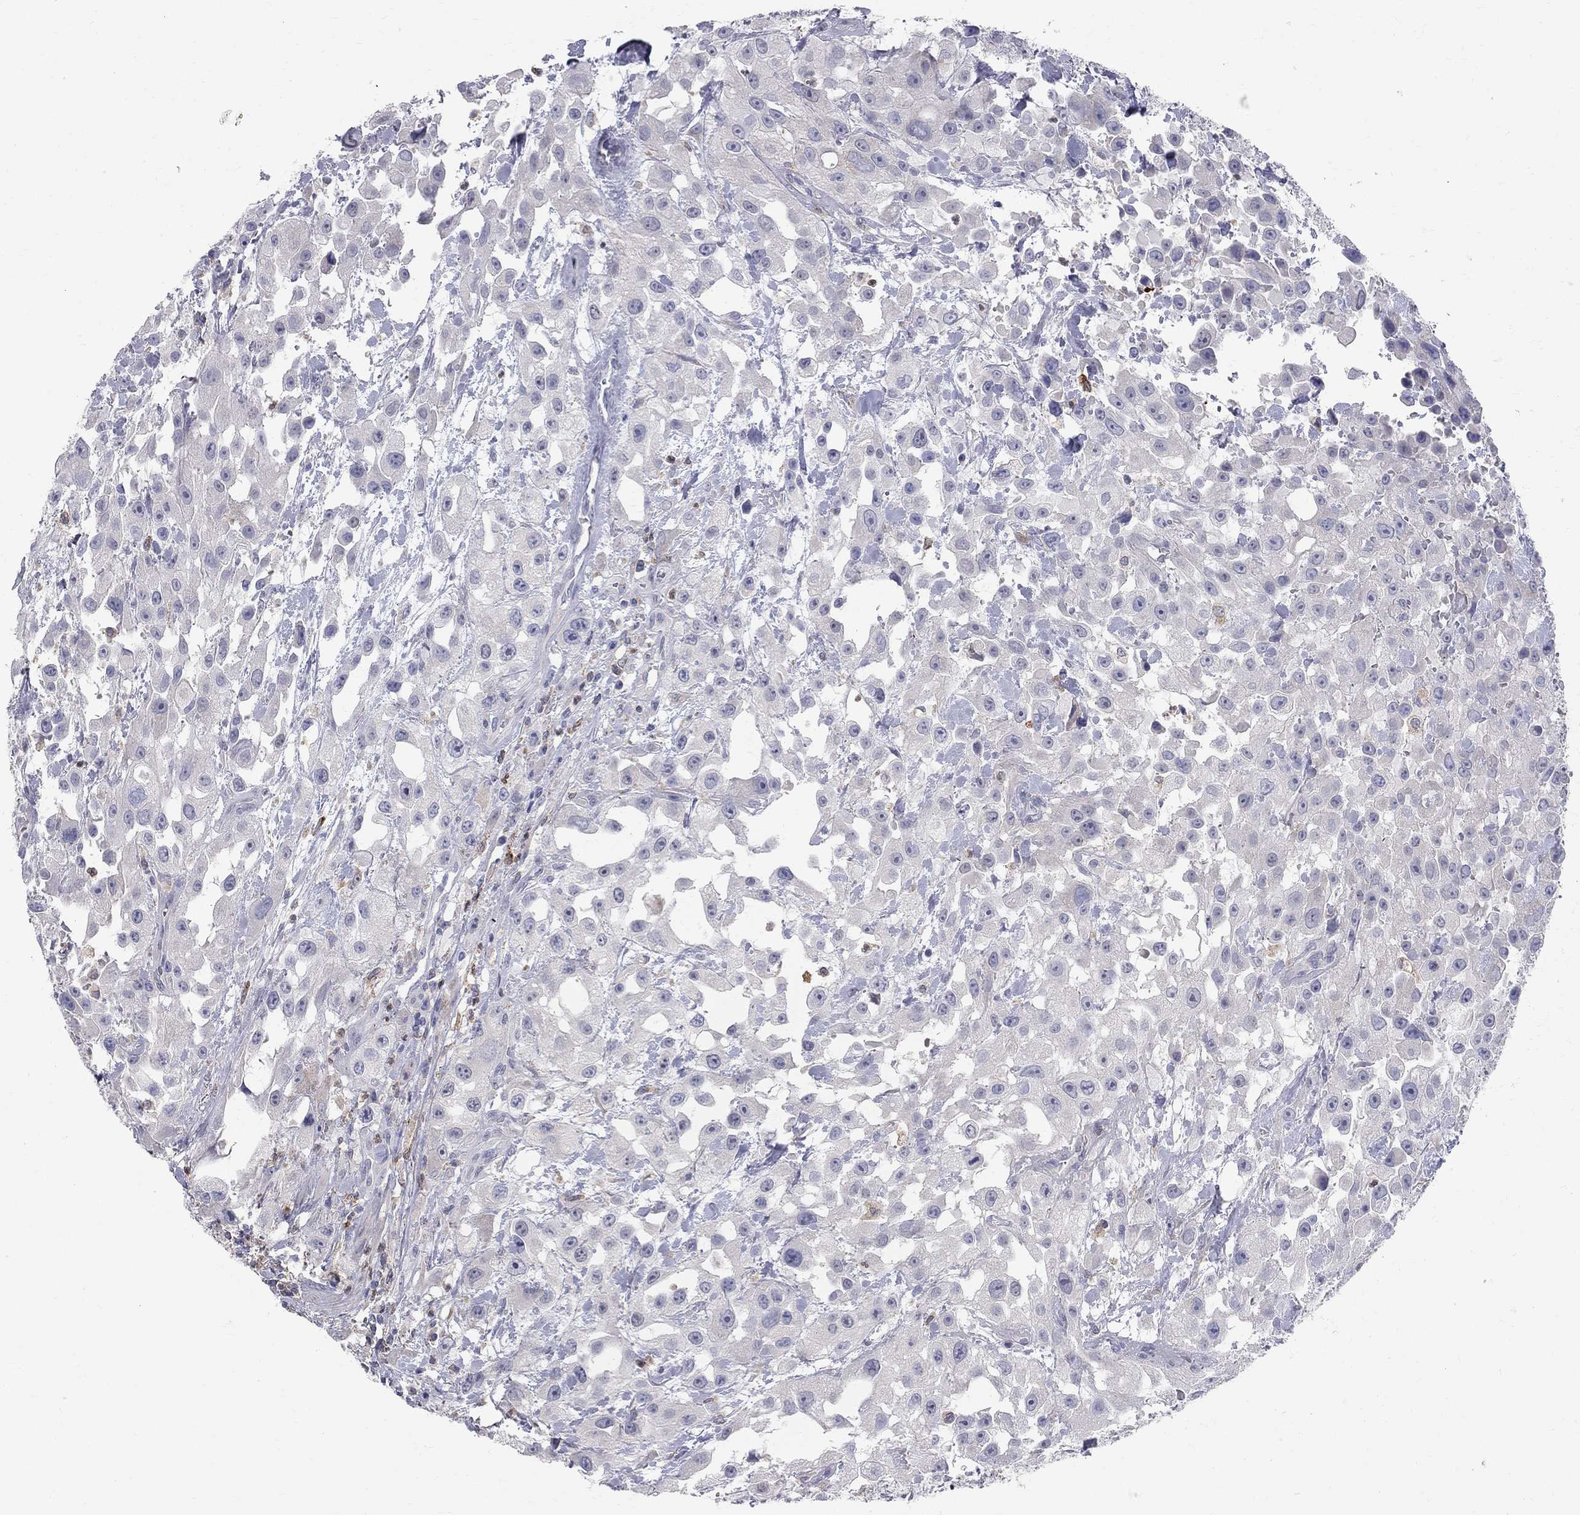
{"staining": {"intensity": "negative", "quantity": "none", "location": "none"}, "tissue": "urothelial cancer", "cell_type": "Tumor cells", "image_type": "cancer", "snomed": [{"axis": "morphology", "description": "Urothelial carcinoma, High grade"}, {"axis": "topography", "description": "Urinary bladder"}], "caption": "Immunohistochemistry (IHC) photomicrograph of urothelial cancer stained for a protein (brown), which displays no staining in tumor cells. Brightfield microscopy of immunohistochemistry stained with DAB (3,3'-diaminobenzidine) (brown) and hematoxylin (blue), captured at high magnification.", "gene": "ACSL1", "patient": {"sex": "male", "age": 79}}